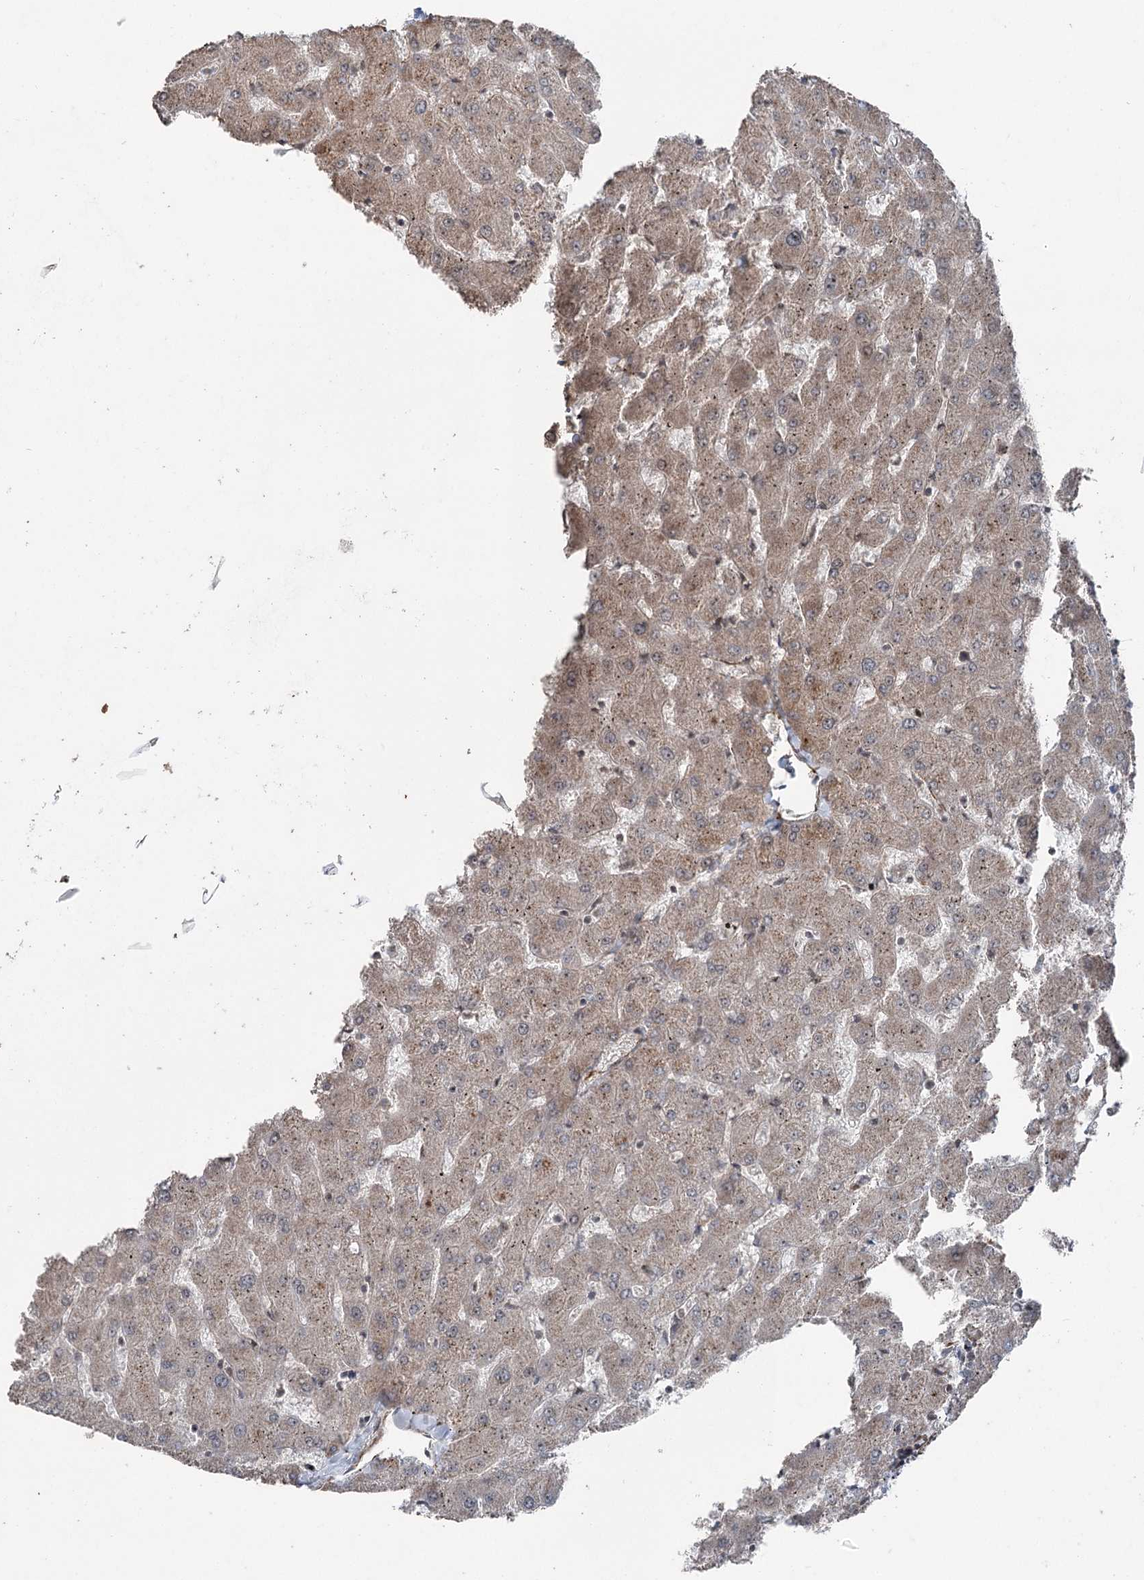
{"staining": {"intensity": "weak", "quantity": ">75%", "location": "cytoplasmic/membranous"}, "tissue": "liver", "cell_type": "Cholangiocytes", "image_type": "normal", "snomed": [{"axis": "morphology", "description": "Normal tissue, NOS"}, {"axis": "topography", "description": "Liver"}], "caption": "Immunohistochemical staining of unremarkable liver reveals low levels of weak cytoplasmic/membranous staining in about >75% of cholangiocytes. Immunohistochemistry stains the protein in brown and the nuclei are stained blue.", "gene": "CCDC82", "patient": {"sex": "female", "age": 63}}